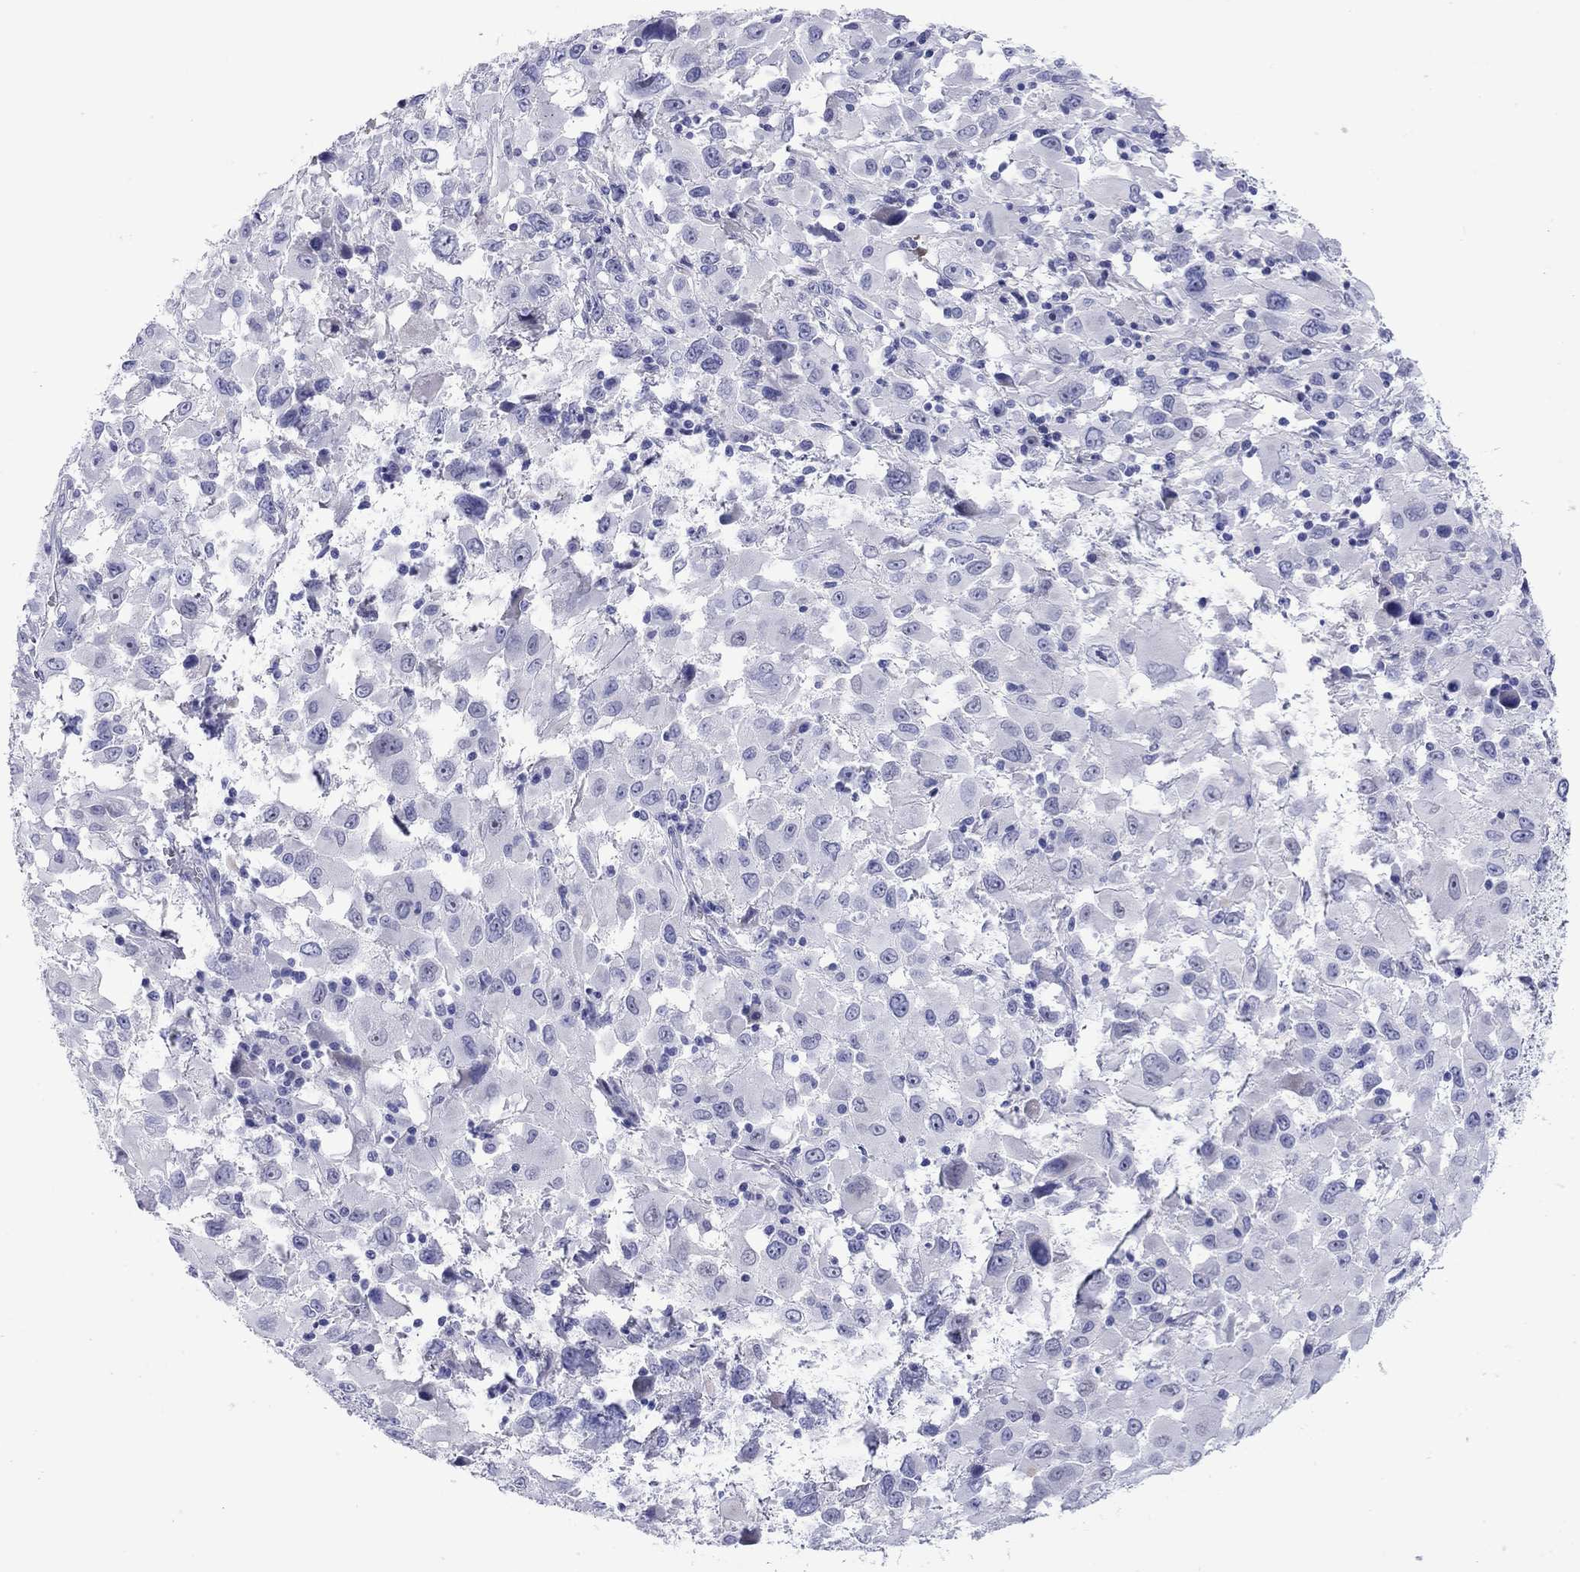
{"staining": {"intensity": "negative", "quantity": "none", "location": "none"}, "tissue": "melanoma", "cell_type": "Tumor cells", "image_type": "cancer", "snomed": [{"axis": "morphology", "description": "Malignant melanoma, Metastatic site"}, {"axis": "topography", "description": "Soft tissue"}], "caption": "Tumor cells are negative for brown protein staining in melanoma.", "gene": "CMYA5", "patient": {"sex": "male", "age": 50}}